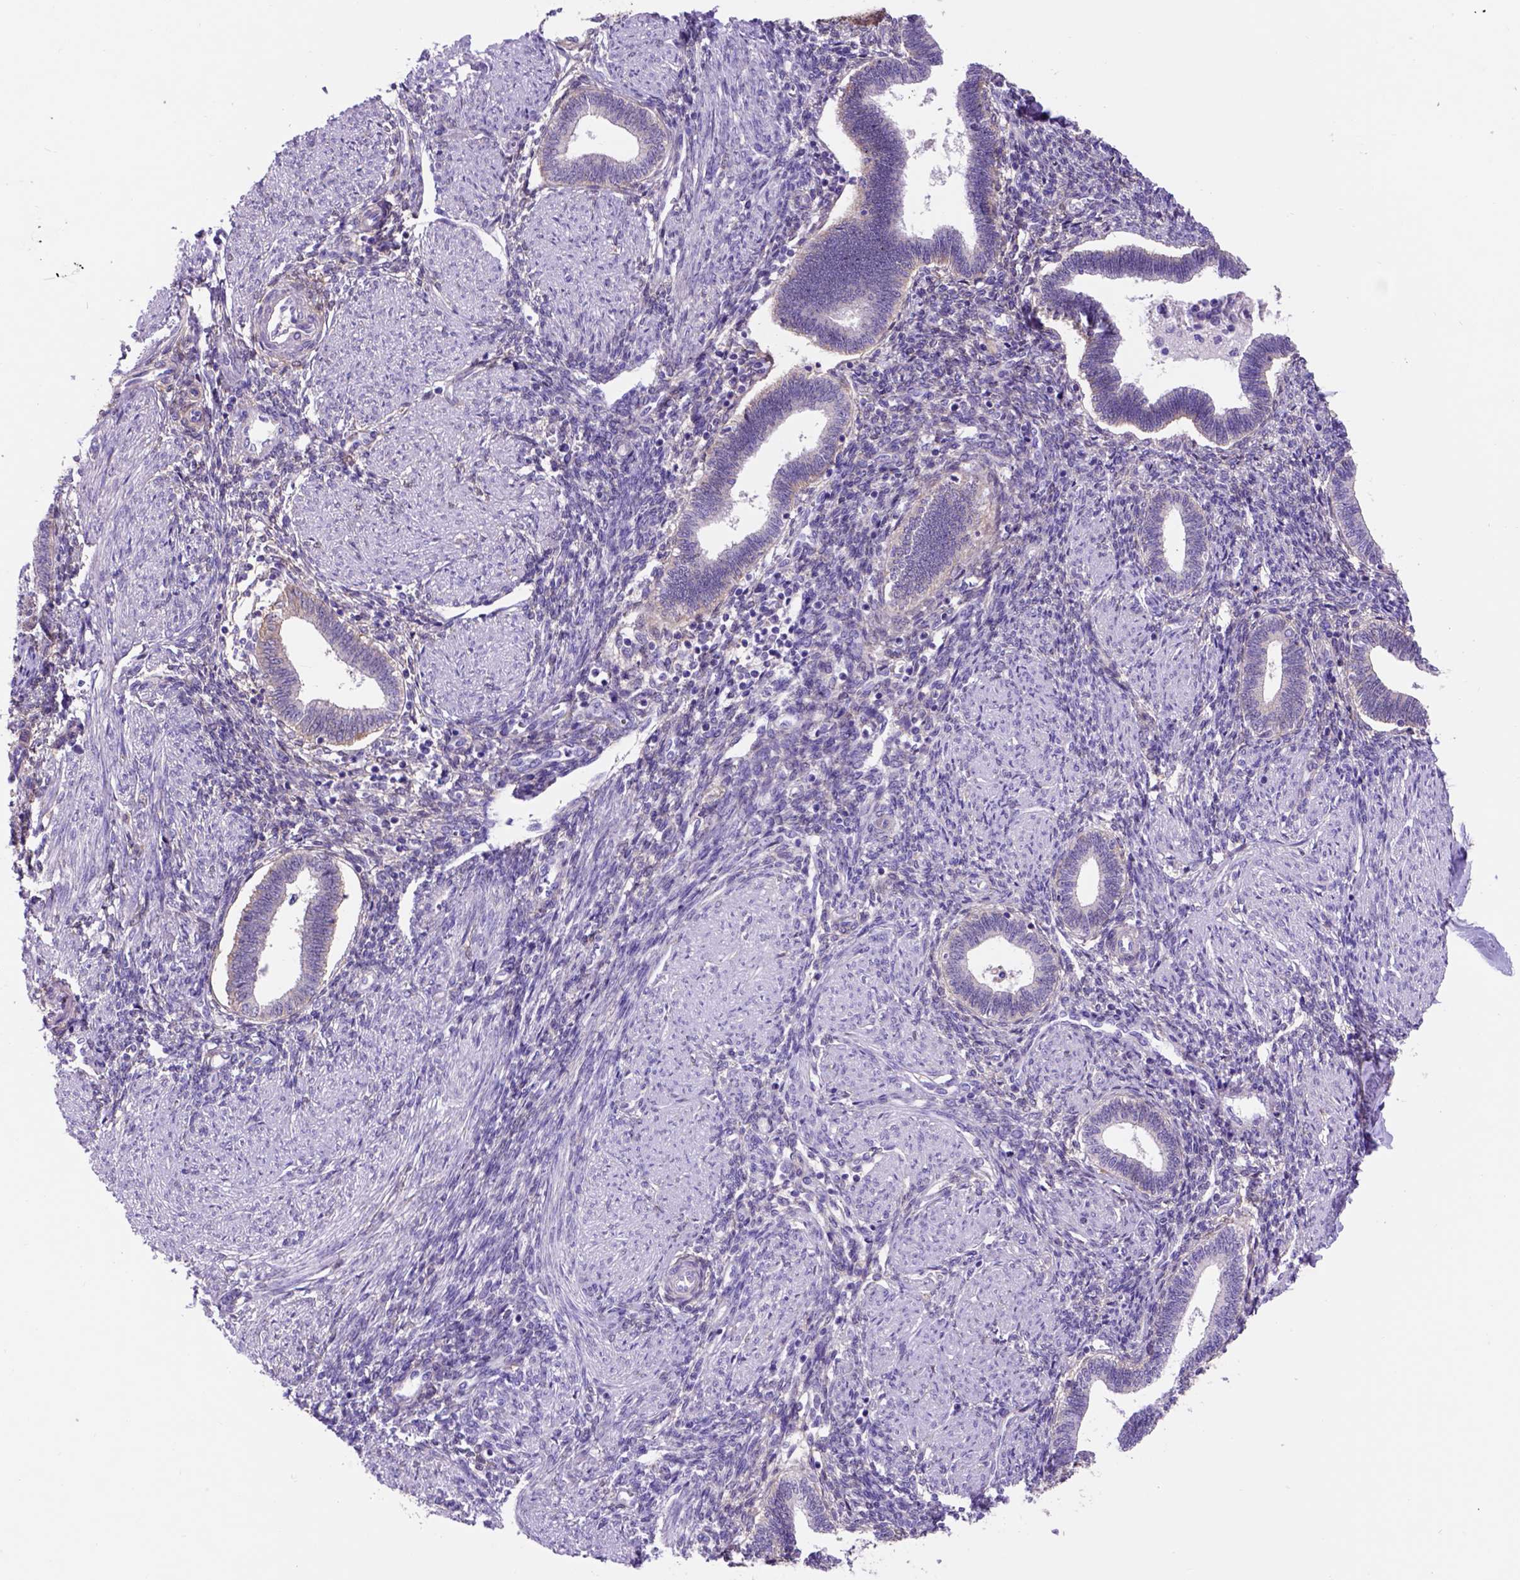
{"staining": {"intensity": "weak", "quantity": "25%-75%", "location": "cytoplasmic/membranous"}, "tissue": "endometrium", "cell_type": "Cells in endometrial stroma", "image_type": "normal", "snomed": [{"axis": "morphology", "description": "Normal tissue, NOS"}, {"axis": "topography", "description": "Endometrium"}], "caption": "Cells in endometrial stroma exhibit low levels of weak cytoplasmic/membranous expression in about 25%-75% of cells in benign endometrium. (DAB (3,3'-diaminobenzidine) IHC with brightfield microscopy, high magnification).", "gene": "EGFR", "patient": {"sex": "female", "age": 42}}